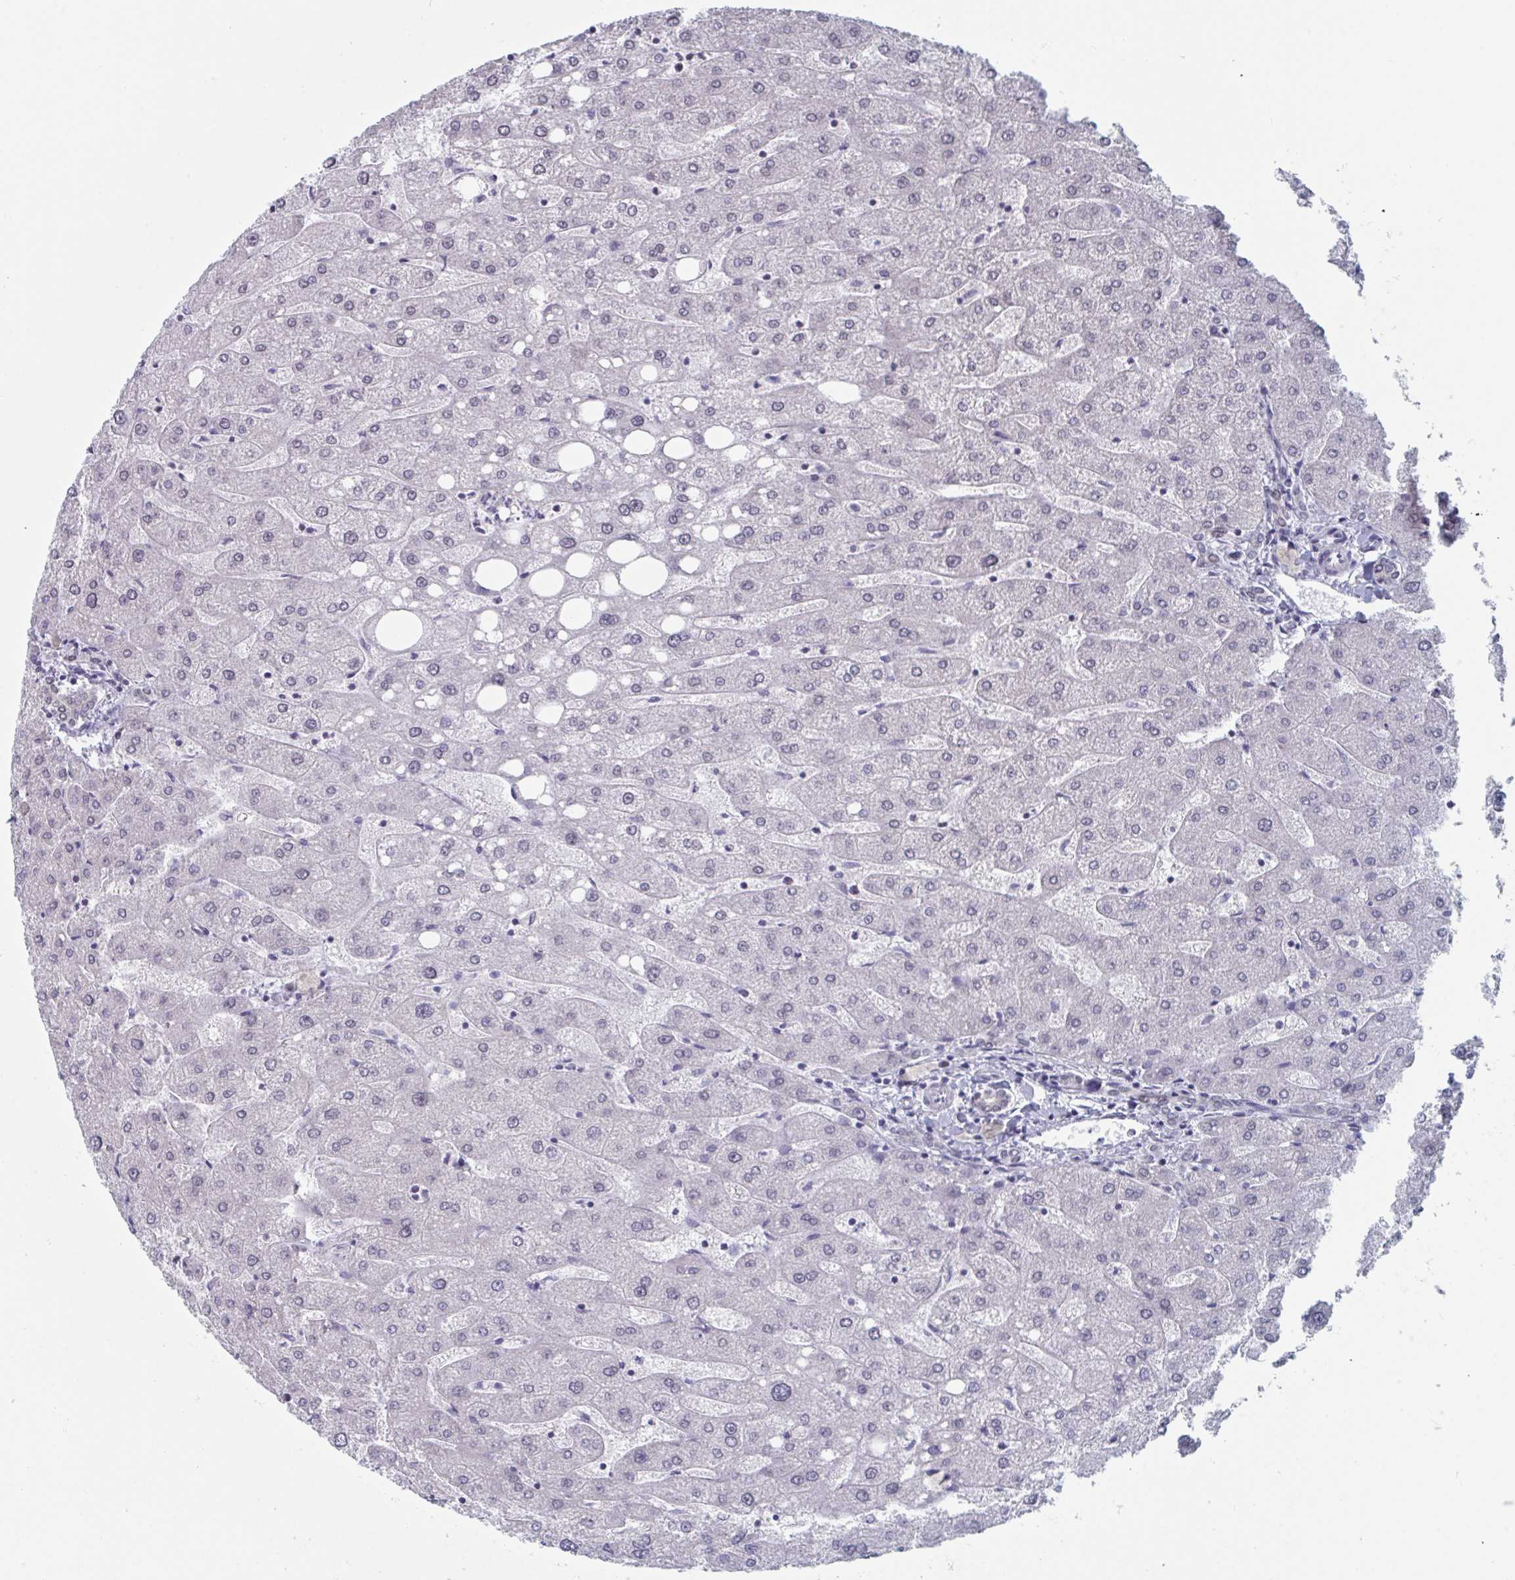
{"staining": {"intensity": "negative", "quantity": "none", "location": "none"}, "tissue": "liver", "cell_type": "Cholangiocytes", "image_type": "normal", "snomed": [{"axis": "morphology", "description": "Normal tissue, NOS"}, {"axis": "topography", "description": "Liver"}], "caption": "Image shows no significant protein staining in cholangiocytes of normal liver.", "gene": "FOXA1", "patient": {"sex": "male", "age": 67}}